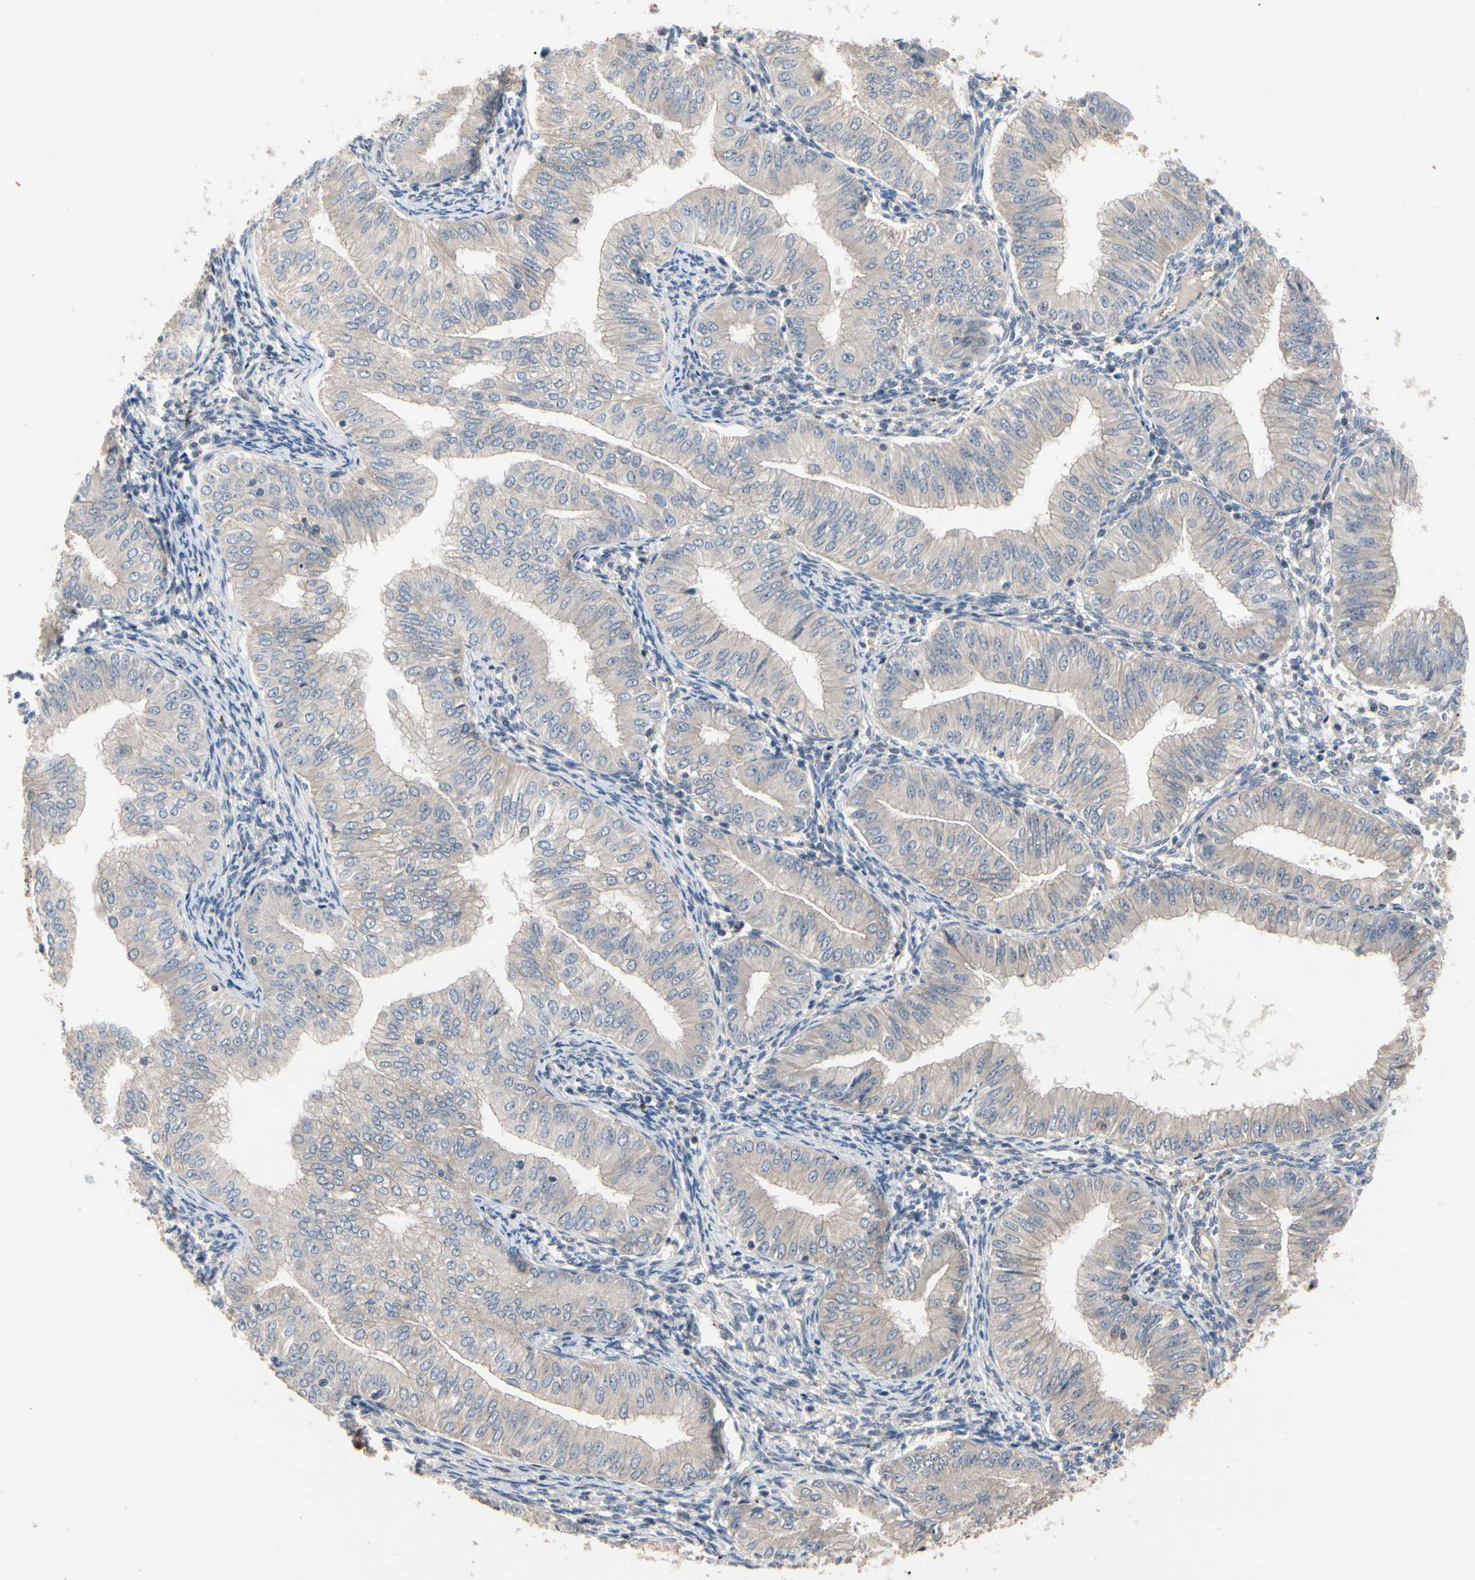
{"staining": {"intensity": "weak", "quantity": ">75%", "location": "cytoplasmic/membranous"}, "tissue": "endometrial cancer", "cell_type": "Tumor cells", "image_type": "cancer", "snomed": [{"axis": "morphology", "description": "Normal tissue, NOS"}, {"axis": "morphology", "description": "Adenocarcinoma, NOS"}, {"axis": "topography", "description": "Endometrium"}], "caption": "The image displays immunohistochemical staining of endometrial cancer (adenocarcinoma). There is weak cytoplasmic/membranous expression is seen in about >75% of tumor cells.", "gene": "DPP8", "patient": {"sex": "female", "age": 53}}